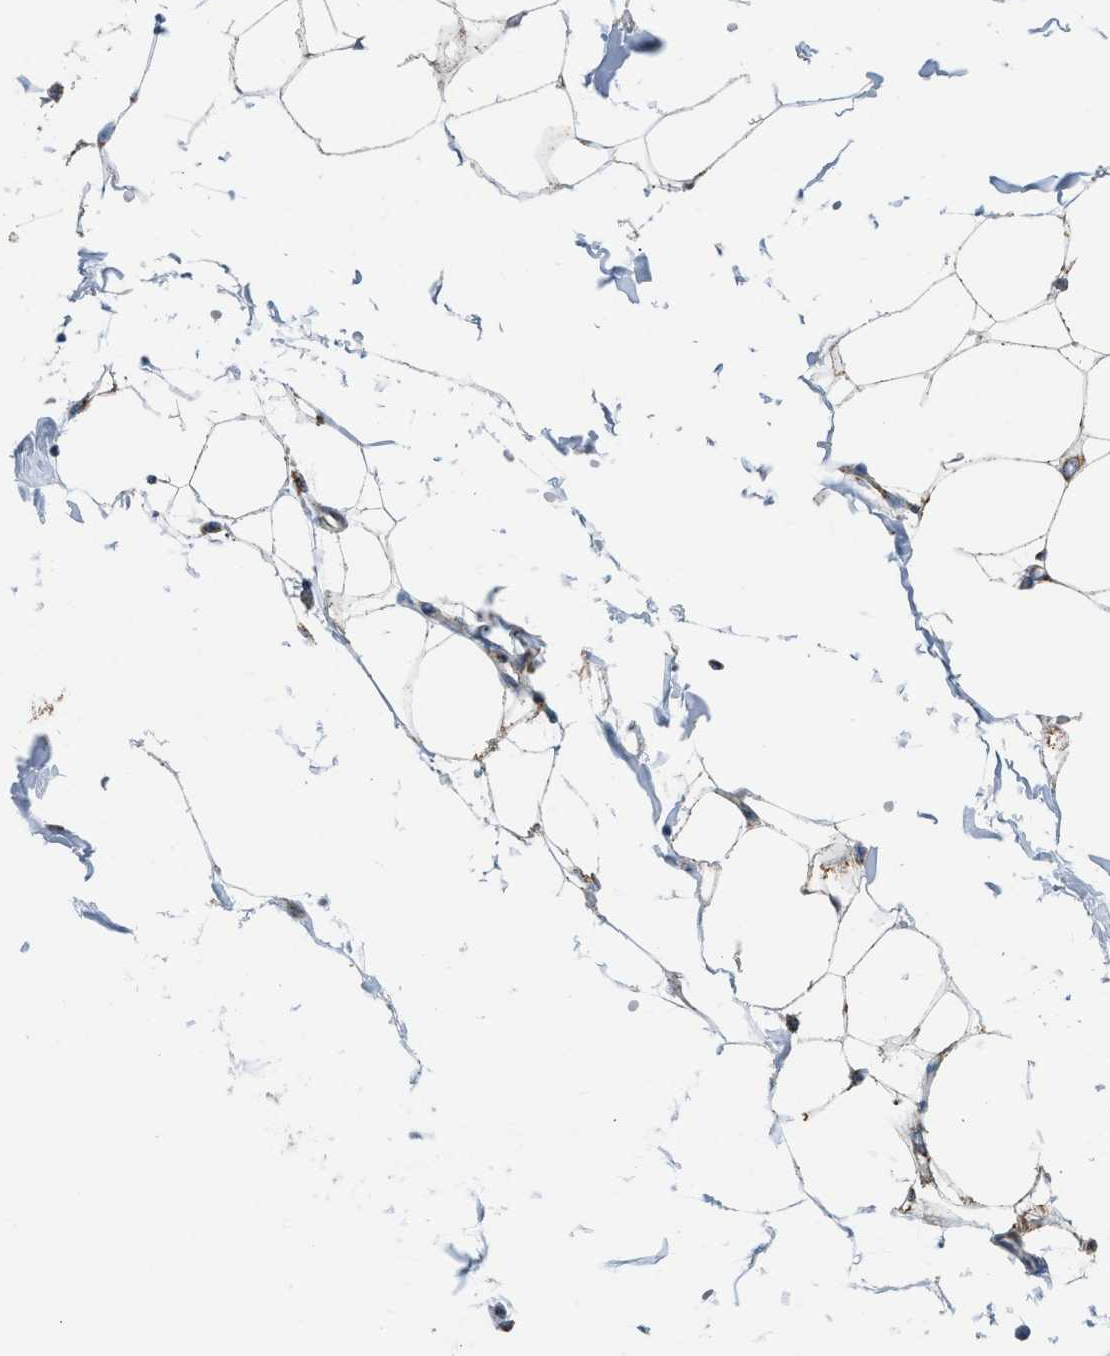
{"staining": {"intensity": "moderate", "quantity": ">75%", "location": "cytoplasmic/membranous"}, "tissue": "adipose tissue", "cell_type": "Adipocytes", "image_type": "normal", "snomed": [{"axis": "morphology", "description": "Normal tissue, NOS"}, {"axis": "morphology", "description": "Adenocarcinoma, NOS"}, {"axis": "topography", "description": "Colon"}, {"axis": "topography", "description": "Peripheral nerve tissue"}], "caption": "Approximately >75% of adipocytes in unremarkable adipose tissue demonstrate moderate cytoplasmic/membranous protein positivity as visualized by brown immunohistochemical staining.", "gene": "ETFB", "patient": {"sex": "male", "age": 14}}